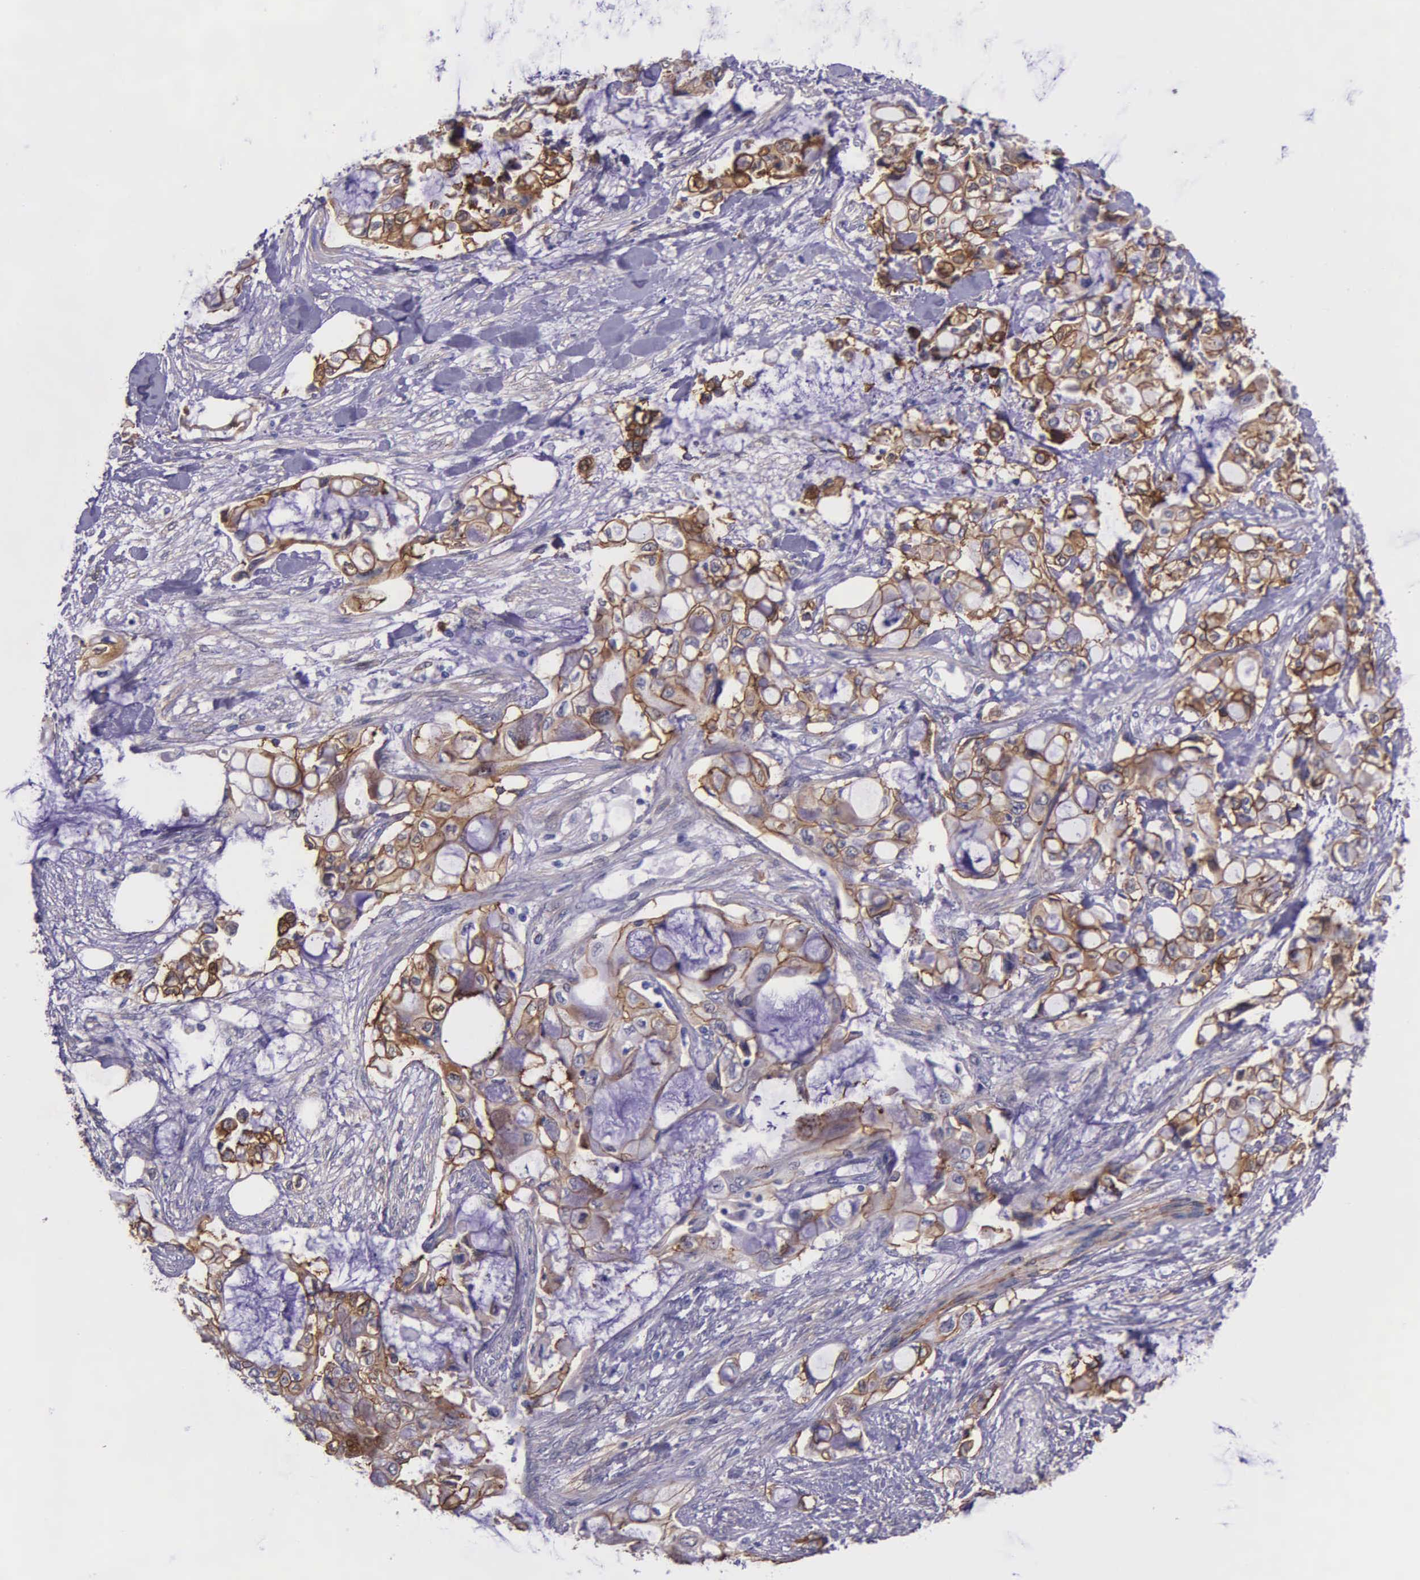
{"staining": {"intensity": "moderate", "quantity": ">75%", "location": "cytoplasmic/membranous"}, "tissue": "pancreatic cancer", "cell_type": "Tumor cells", "image_type": "cancer", "snomed": [{"axis": "morphology", "description": "Adenocarcinoma, NOS"}, {"axis": "topography", "description": "Pancreas"}], "caption": "Human pancreatic cancer stained for a protein (brown) exhibits moderate cytoplasmic/membranous positive expression in approximately >75% of tumor cells.", "gene": "AHNAK2", "patient": {"sex": "female", "age": 70}}